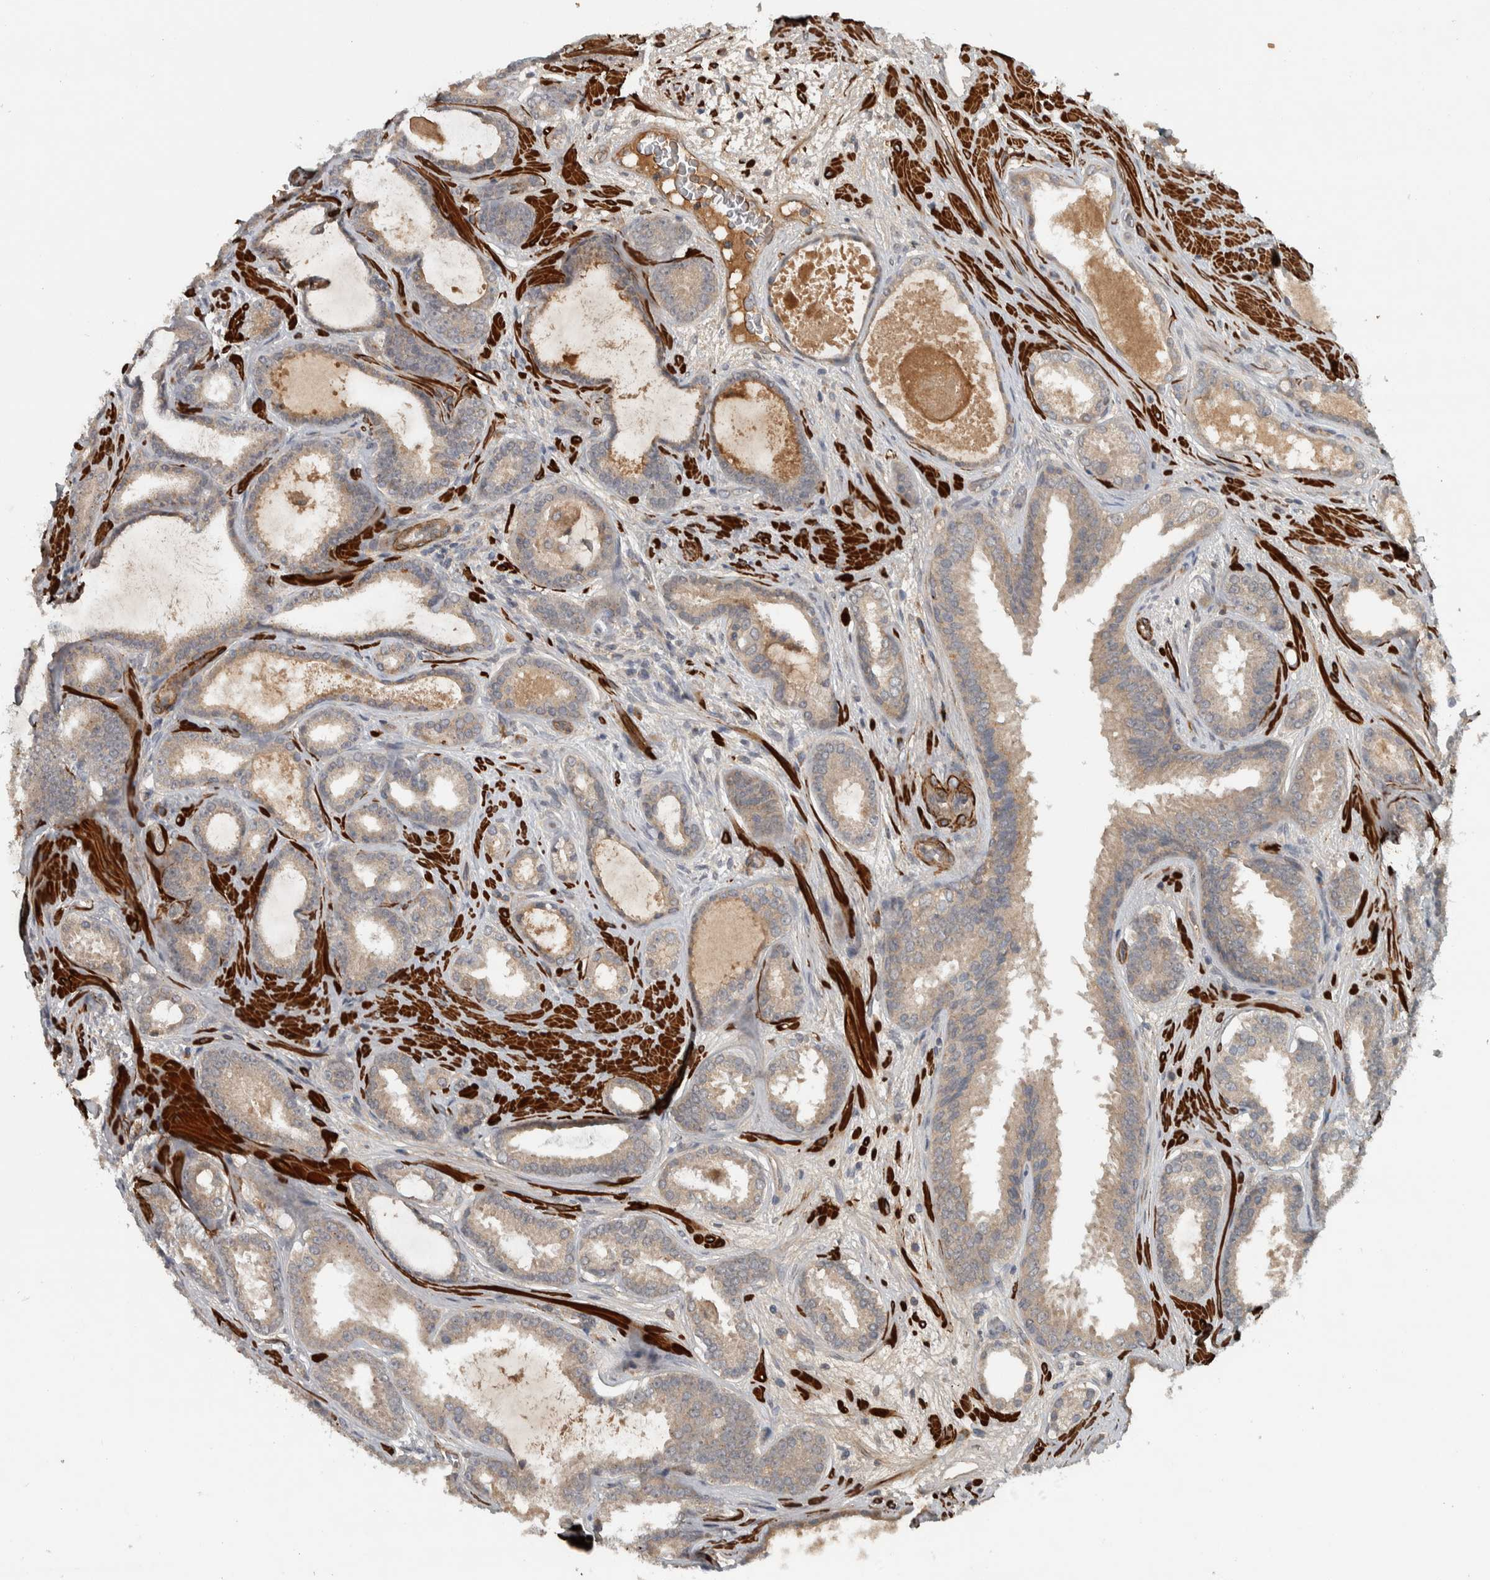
{"staining": {"intensity": "weak", "quantity": ">75%", "location": "cytoplasmic/membranous"}, "tissue": "prostate cancer", "cell_type": "Tumor cells", "image_type": "cancer", "snomed": [{"axis": "morphology", "description": "Adenocarcinoma, High grade"}, {"axis": "topography", "description": "Prostate"}], "caption": "Brown immunohistochemical staining in prostate adenocarcinoma (high-grade) displays weak cytoplasmic/membranous expression in about >75% of tumor cells. Nuclei are stained in blue.", "gene": "LBHD1", "patient": {"sex": "male", "age": 60}}